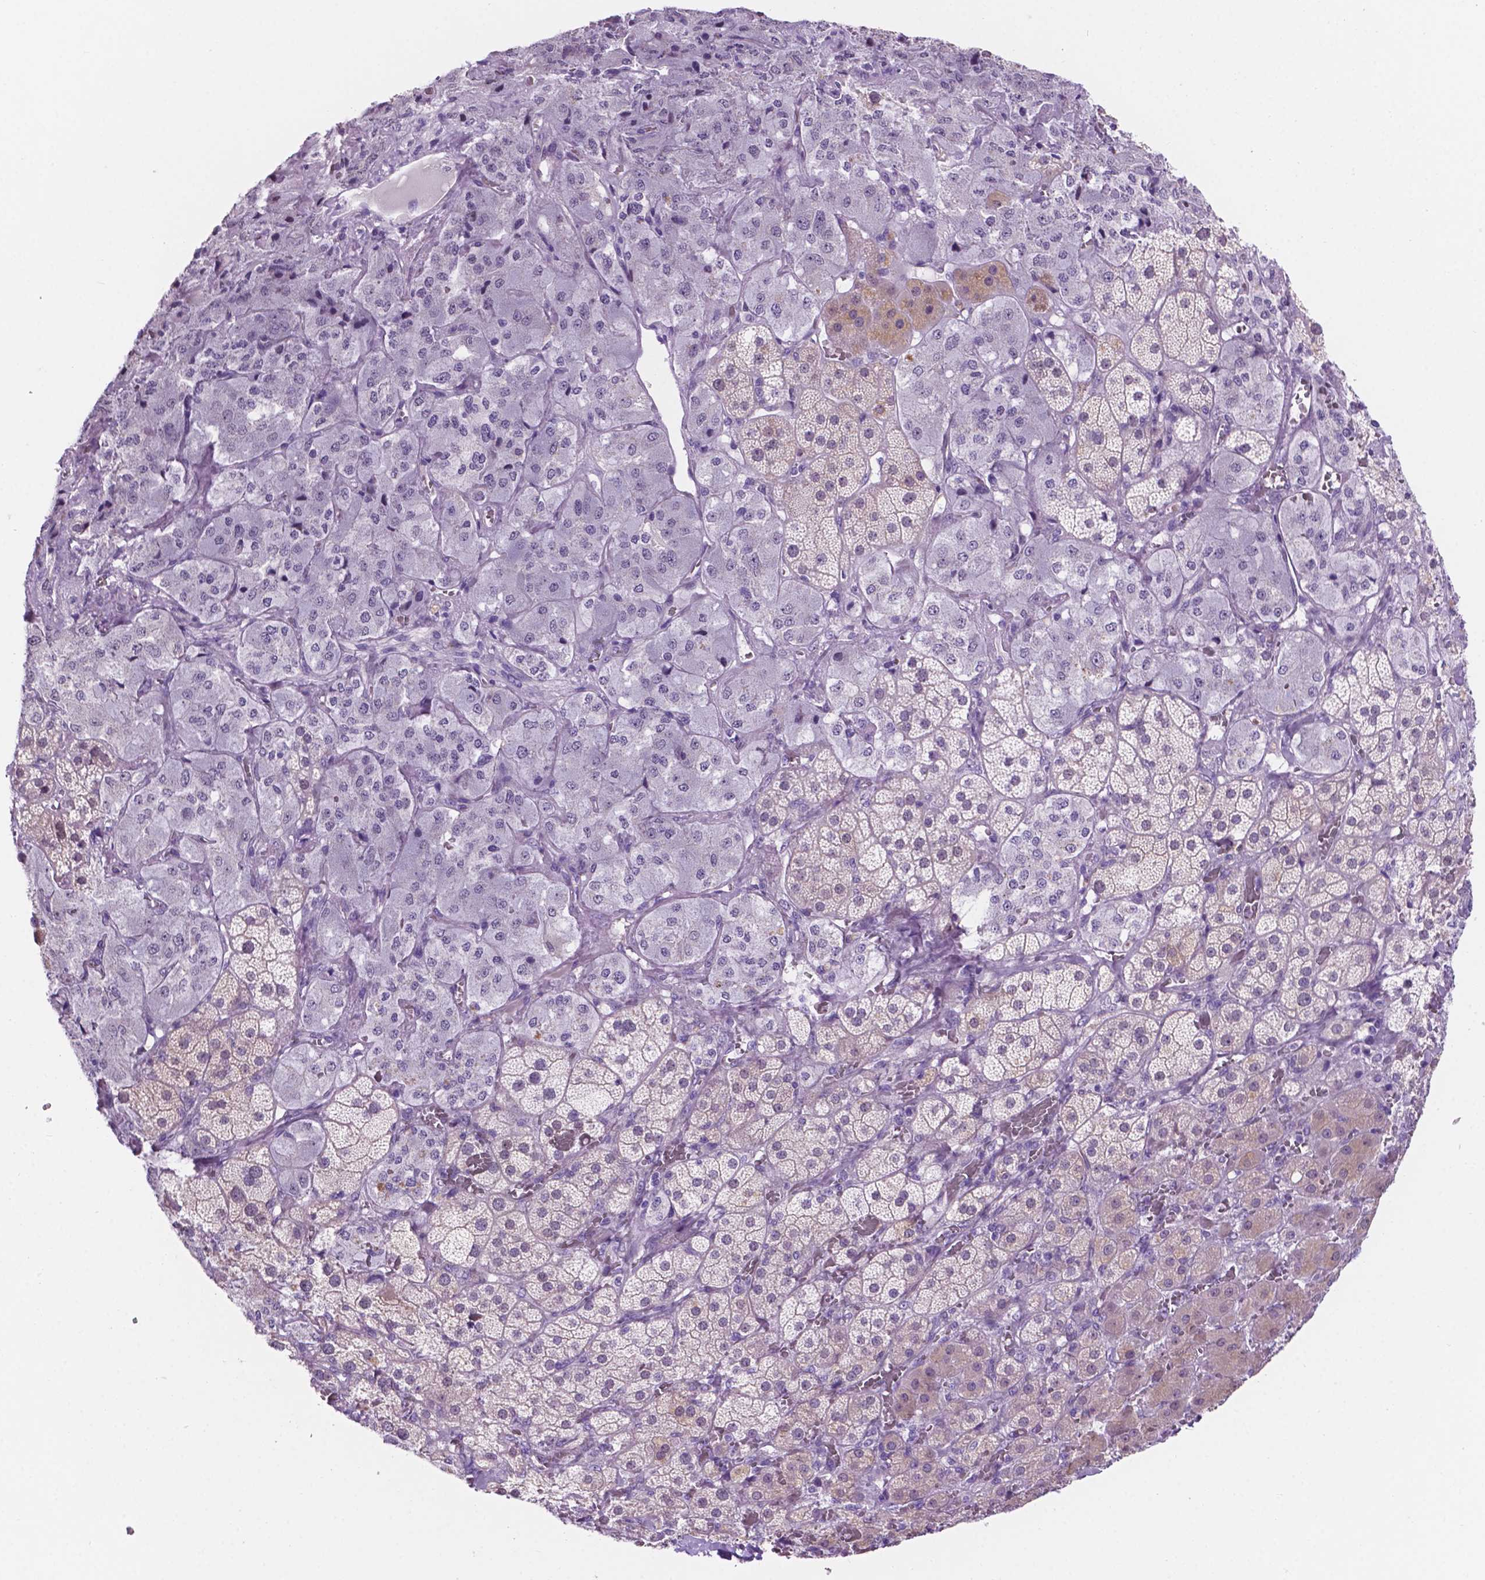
{"staining": {"intensity": "weak", "quantity": "<25%", "location": "cytoplasmic/membranous"}, "tissue": "adrenal gland", "cell_type": "Glandular cells", "image_type": "normal", "snomed": [{"axis": "morphology", "description": "Normal tissue, NOS"}, {"axis": "topography", "description": "Adrenal gland"}], "caption": "Immunohistochemistry (IHC) of normal adrenal gland demonstrates no positivity in glandular cells.", "gene": "ACY3", "patient": {"sex": "male", "age": 57}}